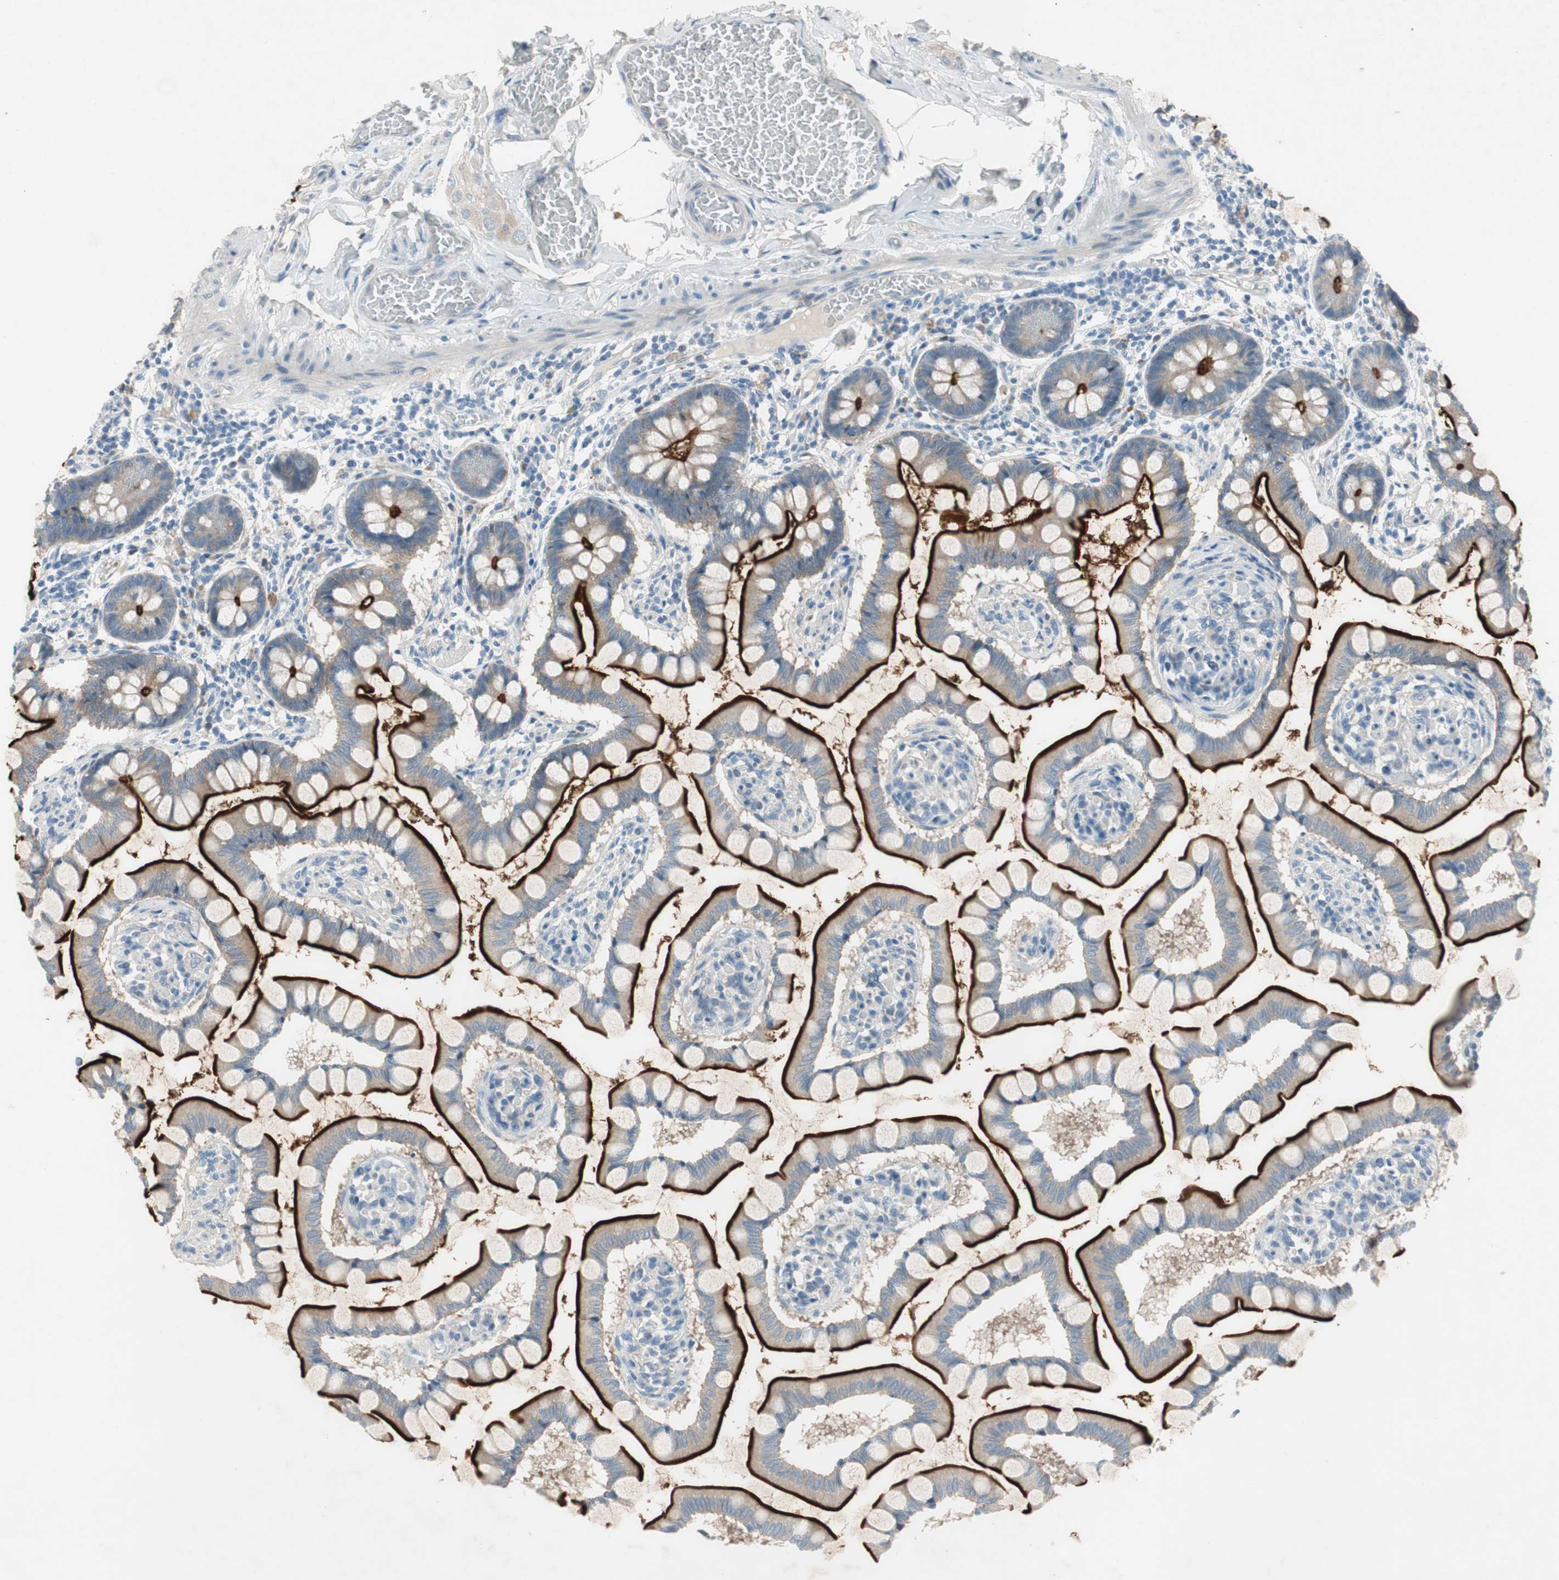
{"staining": {"intensity": "strong", "quantity": ">75%", "location": "cytoplasmic/membranous"}, "tissue": "small intestine", "cell_type": "Glandular cells", "image_type": "normal", "snomed": [{"axis": "morphology", "description": "Normal tissue, NOS"}, {"axis": "topography", "description": "Small intestine"}], "caption": "About >75% of glandular cells in benign human small intestine show strong cytoplasmic/membranous protein positivity as visualized by brown immunohistochemical staining.", "gene": "PRRG4", "patient": {"sex": "male", "age": 41}}